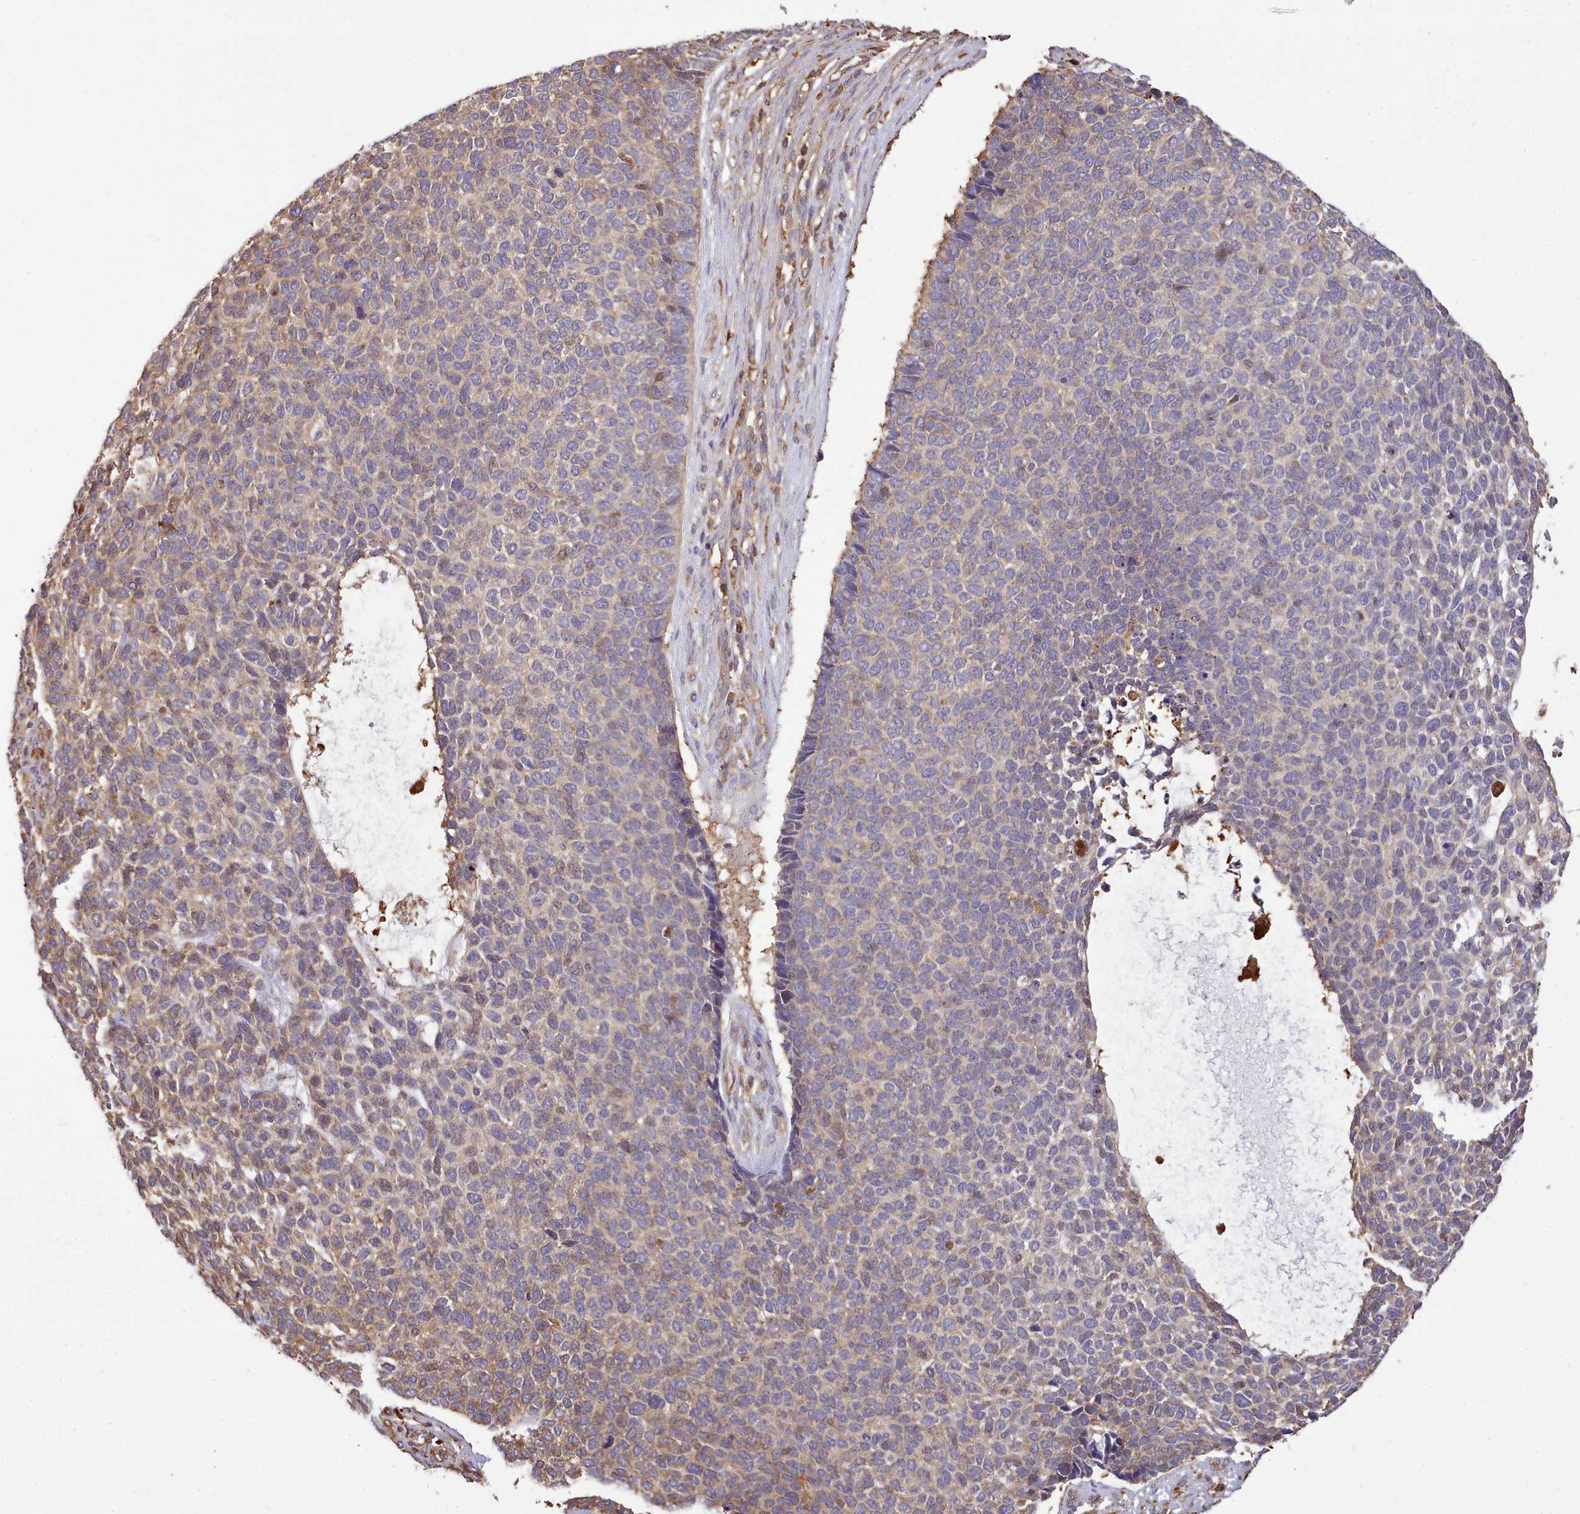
{"staining": {"intensity": "moderate", "quantity": "25%-75%", "location": "cytoplasmic/membranous"}, "tissue": "skin cancer", "cell_type": "Tumor cells", "image_type": "cancer", "snomed": [{"axis": "morphology", "description": "Basal cell carcinoma"}, {"axis": "topography", "description": "Skin"}], "caption": "Protein expression analysis of basal cell carcinoma (skin) exhibits moderate cytoplasmic/membranous staining in approximately 25%-75% of tumor cells.", "gene": "CAPZA1", "patient": {"sex": "female", "age": 84}}